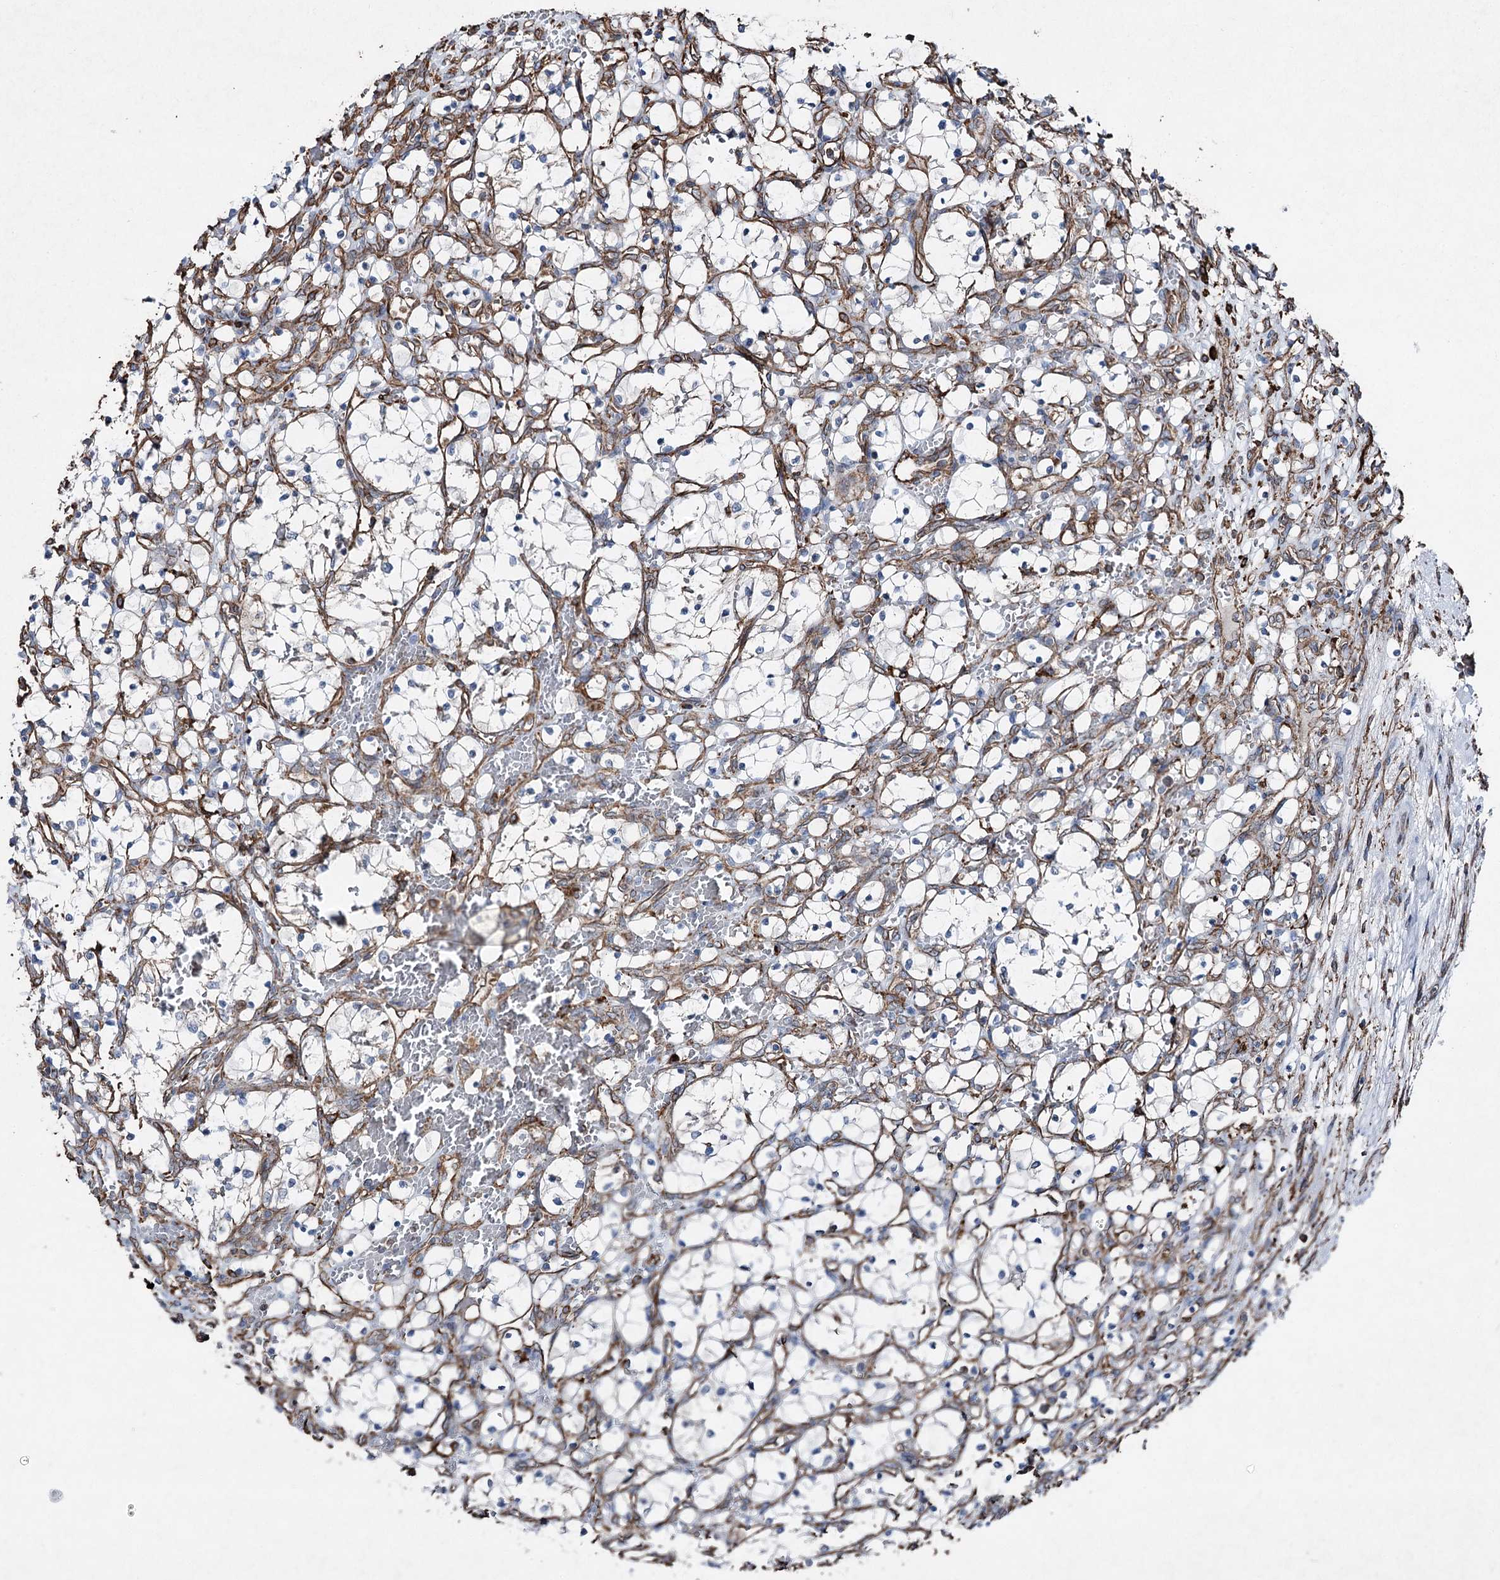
{"staining": {"intensity": "negative", "quantity": "none", "location": "none"}, "tissue": "renal cancer", "cell_type": "Tumor cells", "image_type": "cancer", "snomed": [{"axis": "morphology", "description": "Adenocarcinoma, NOS"}, {"axis": "topography", "description": "Kidney"}], "caption": "Human renal cancer stained for a protein using immunohistochemistry (IHC) shows no positivity in tumor cells.", "gene": "CLEC4M", "patient": {"sex": "female", "age": 69}}